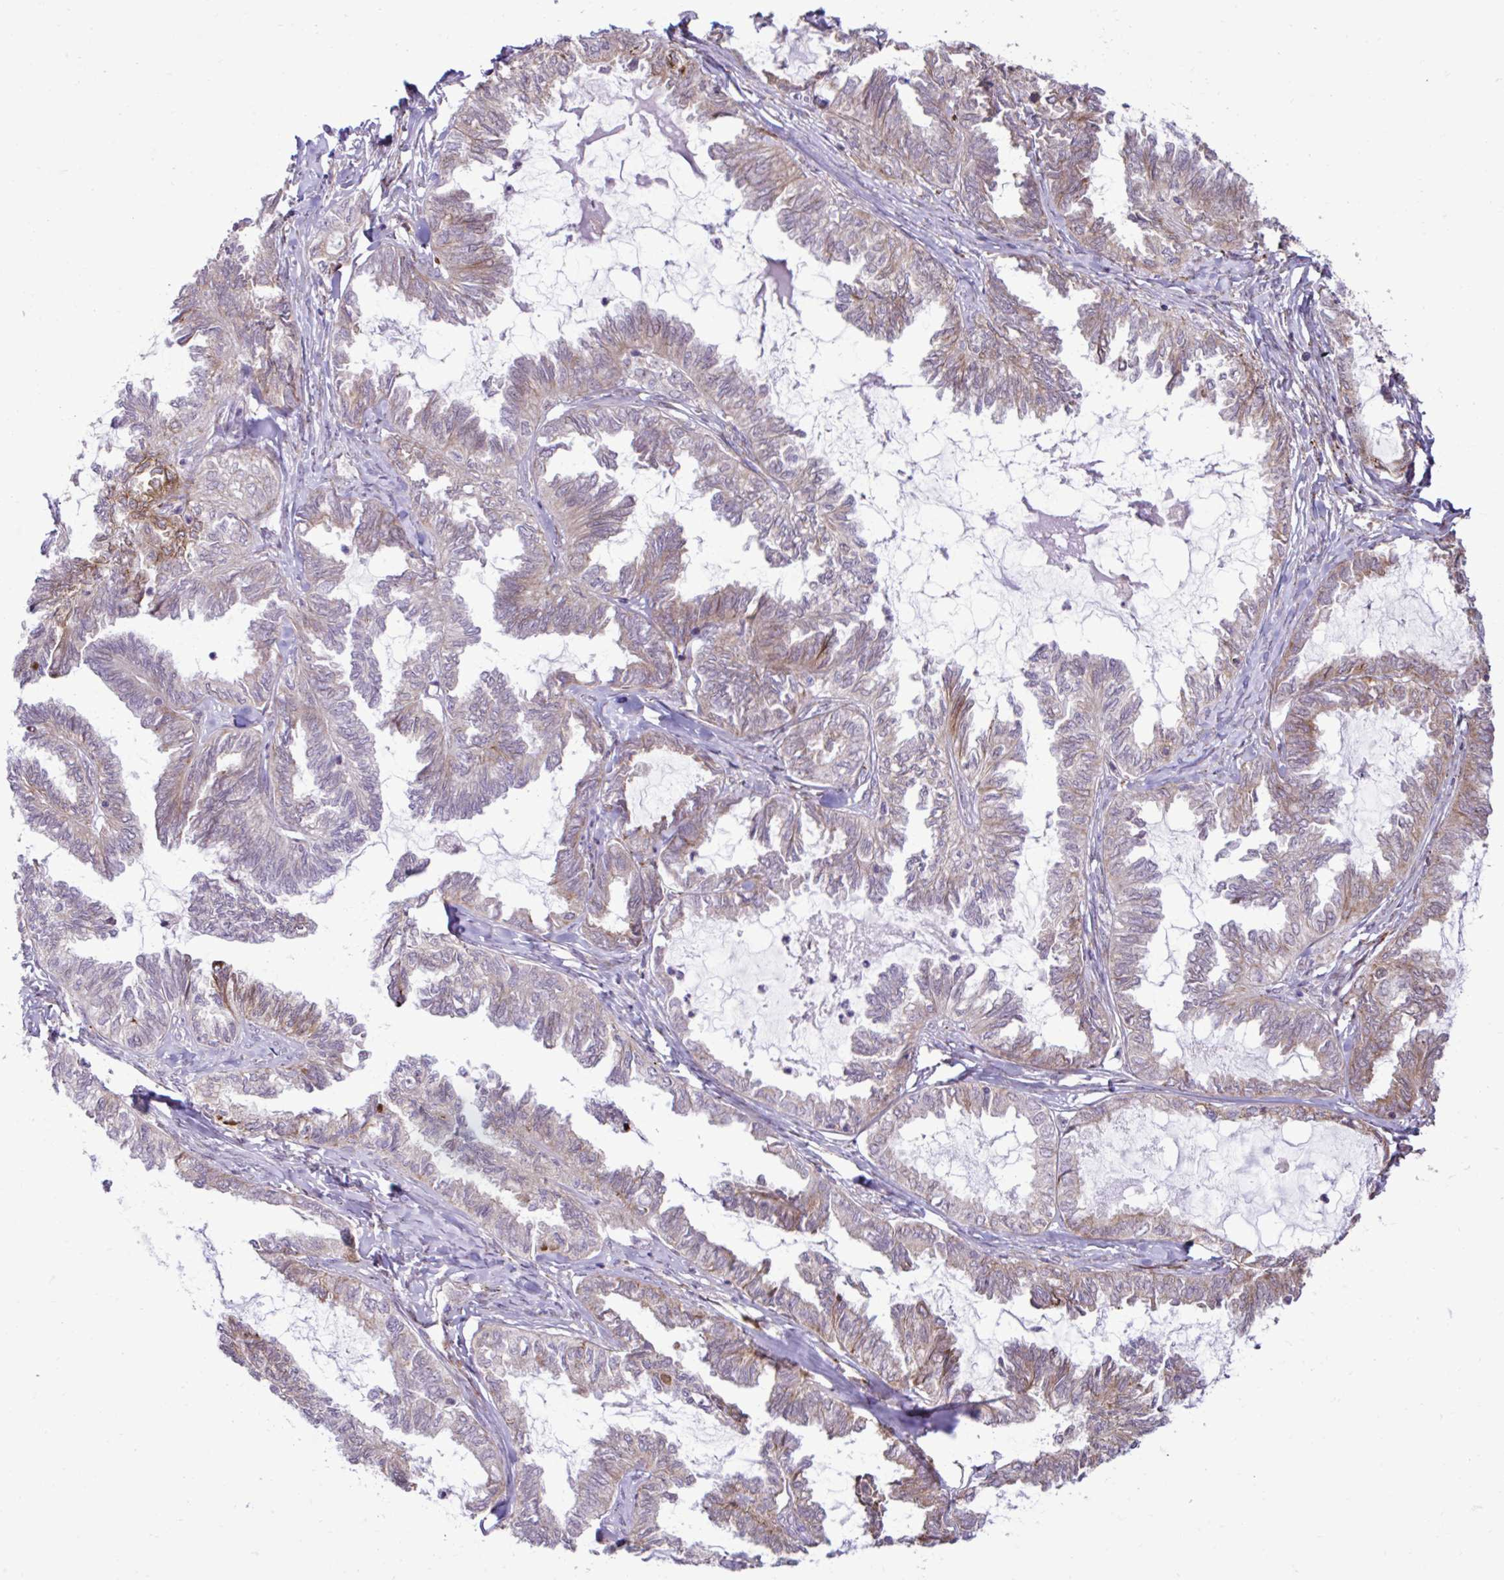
{"staining": {"intensity": "moderate", "quantity": "25%-75%", "location": "cytoplasmic/membranous"}, "tissue": "ovarian cancer", "cell_type": "Tumor cells", "image_type": "cancer", "snomed": [{"axis": "morphology", "description": "Carcinoma, endometroid"}, {"axis": "topography", "description": "Ovary"}], "caption": "Immunohistochemical staining of human ovarian cancer shows medium levels of moderate cytoplasmic/membranous staining in about 25%-75% of tumor cells.", "gene": "LIMS1", "patient": {"sex": "female", "age": 70}}